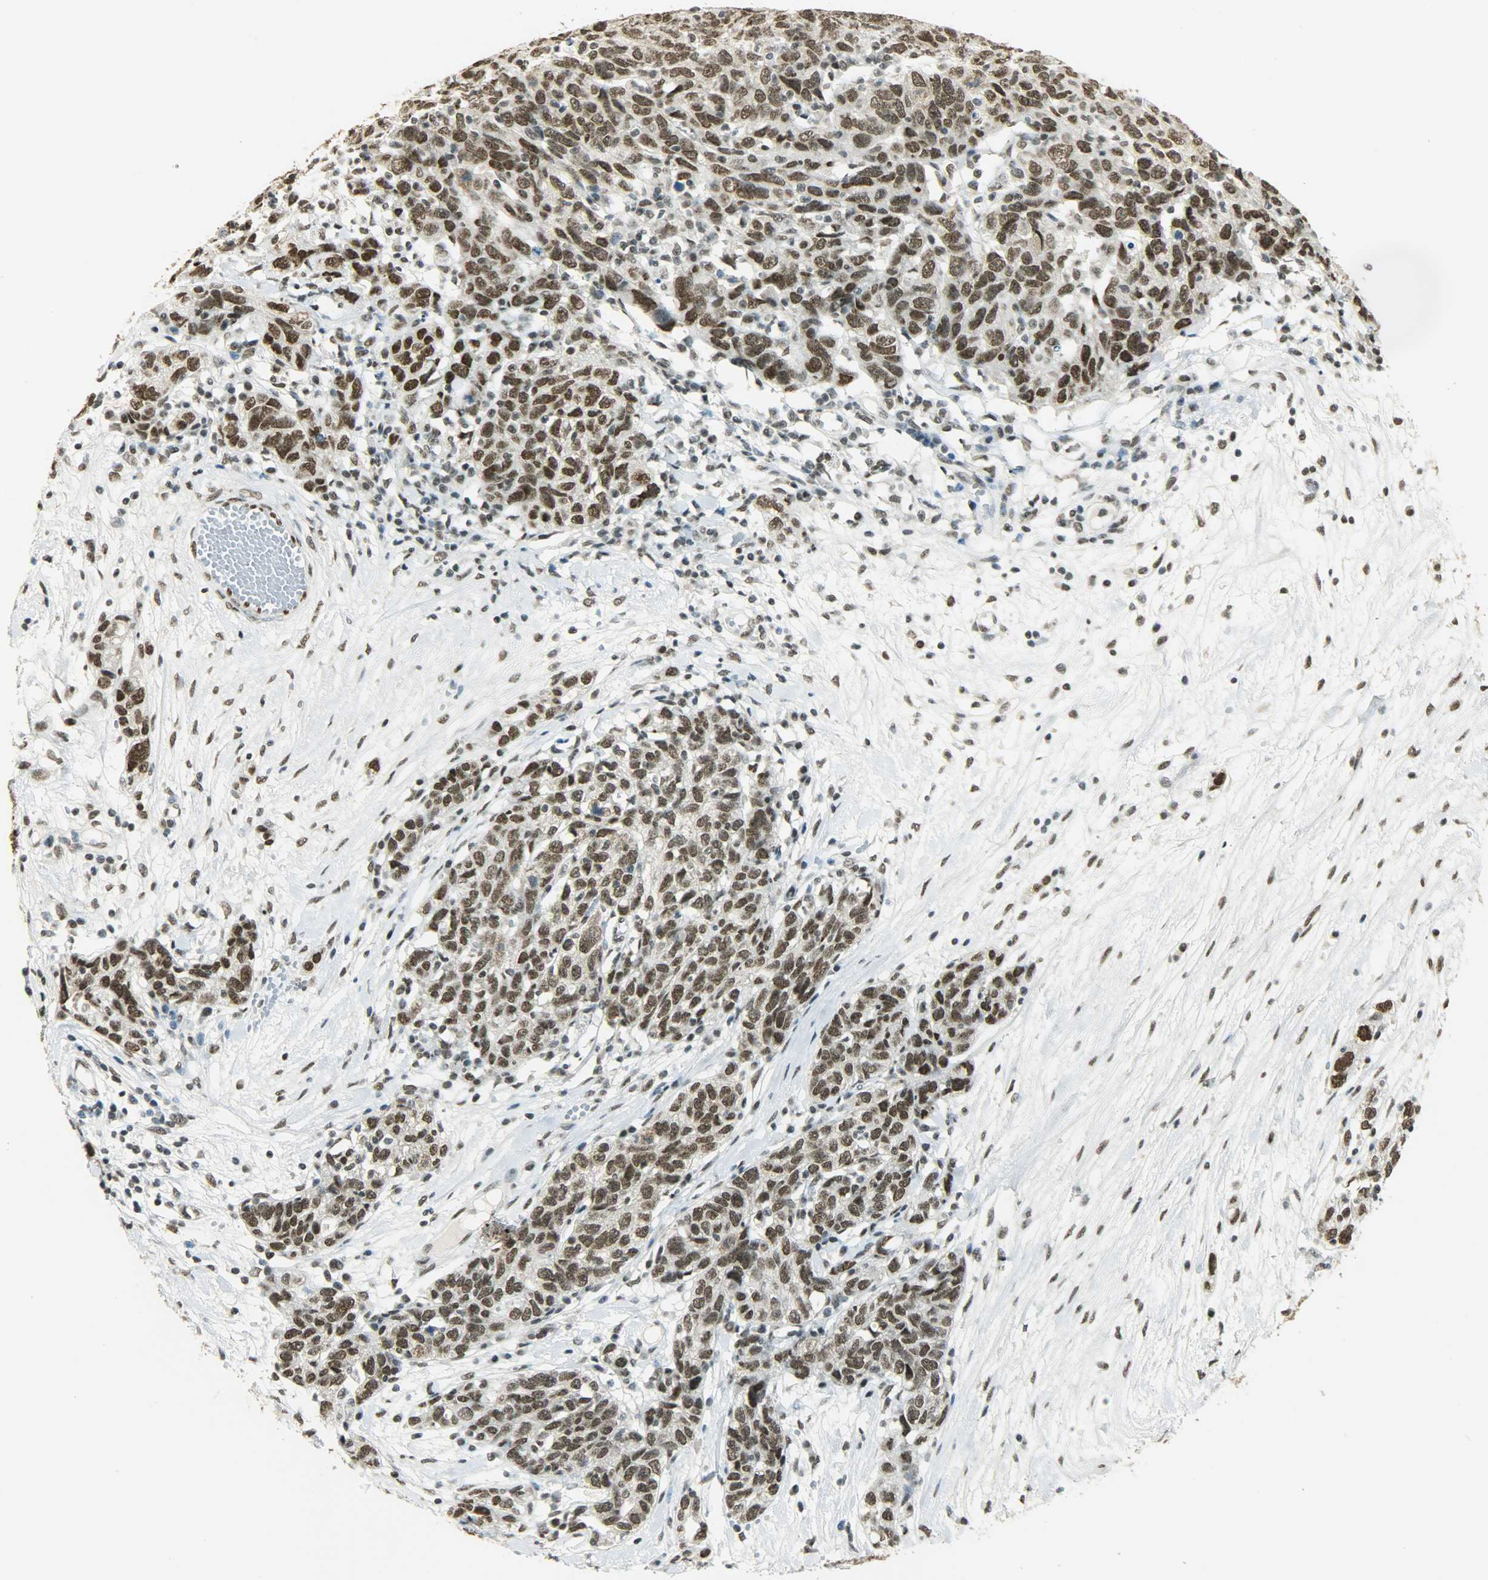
{"staining": {"intensity": "strong", "quantity": ">75%", "location": "nuclear"}, "tissue": "ovarian cancer", "cell_type": "Tumor cells", "image_type": "cancer", "snomed": [{"axis": "morphology", "description": "Cystadenocarcinoma, serous, NOS"}, {"axis": "topography", "description": "Ovary"}], "caption": "Immunohistochemical staining of human serous cystadenocarcinoma (ovarian) exhibits strong nuclear protein staining in approximately >75% of tumor cells.", "gene": "MYEF2", "patient": {"sex": "female", "age": 71}}